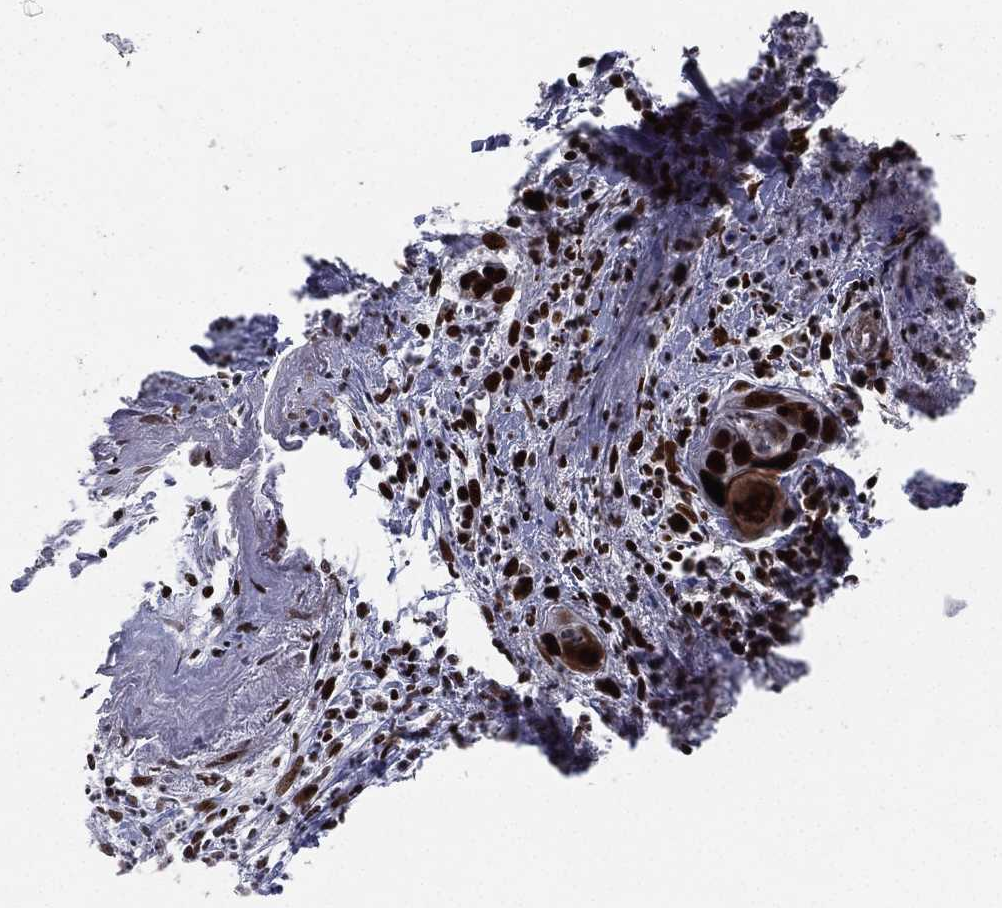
{"staining": {"intensity": "strong", "quantity": ">75%", "location": "nuclear"}, "tissue": "cervical cancer", "cell_type": "Tumor cells", "image_type": "cancer", "snomed": [{"axis": "morphology", "description": "Squamous cell carcinoma, NOS"}, {"axis": "topography", "description": "Cervix"}], "caption": "There is high levels of strong nuclear staining in tumor cells of squamous cell carcinoma (cervical), as demonstrated by immunohistochemical staining (brown color).", "gene": "RTF1", "patient": {"sex": "female", "age": 53}}